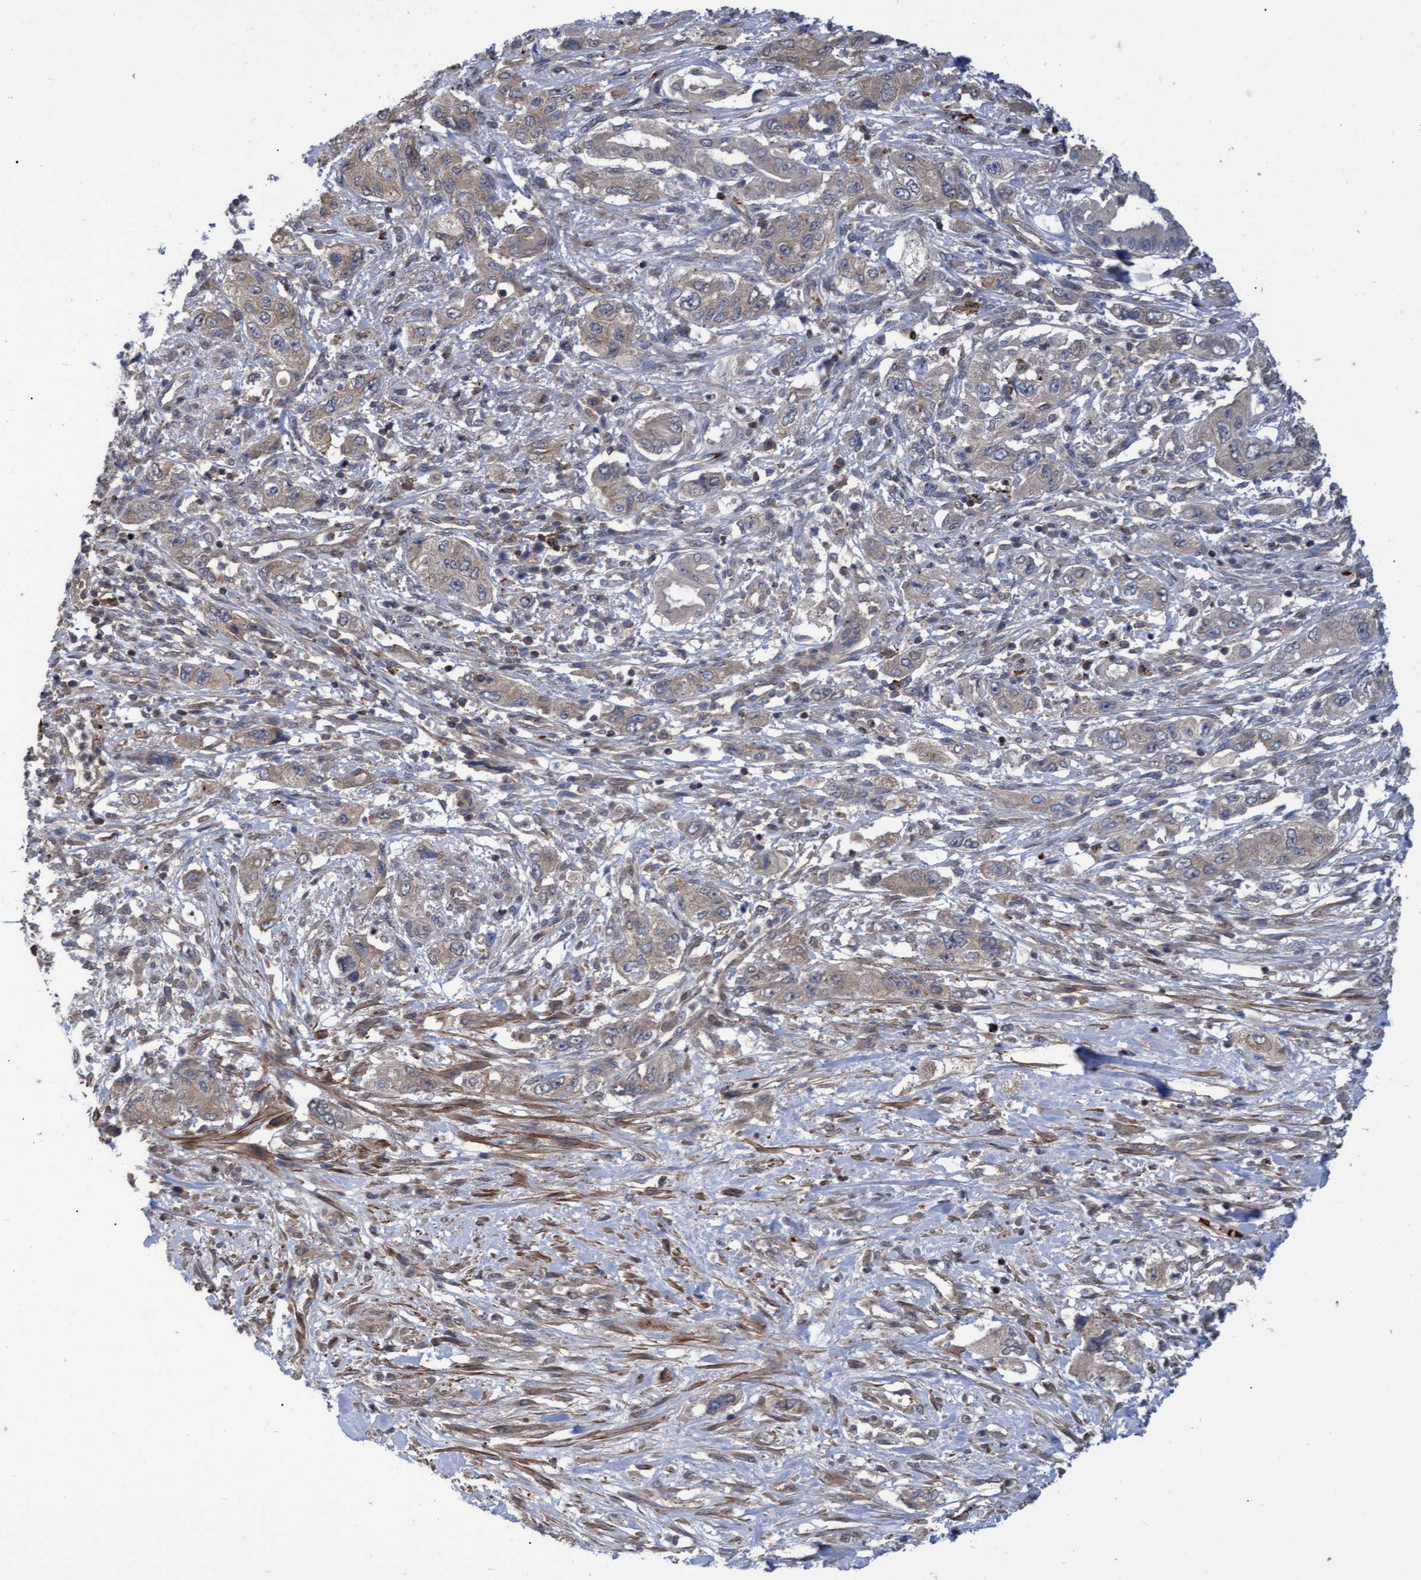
{"staining": {"intensity": "weak", "quantity": "<25%", "location": "cytoplasmic/membranous"}, "tissue": "pancreatic cancer", "cell_type": "Tumor cells", "image_type": "cancer", "snomed": [{"axis": "morphology", "description": "Adenocarcinoma, NOS"}, {"axis": "topography", "description": "Pancreas"}], "caption": "An immunohistochemistry (IHC) histopathology image of pancreatic adenocarcinoma is shown. There is no staining in tumor cells of pancreatic adenocarcinoma.", "gene": "NAA15", "patient": {"sex": "female", "age": 73}}